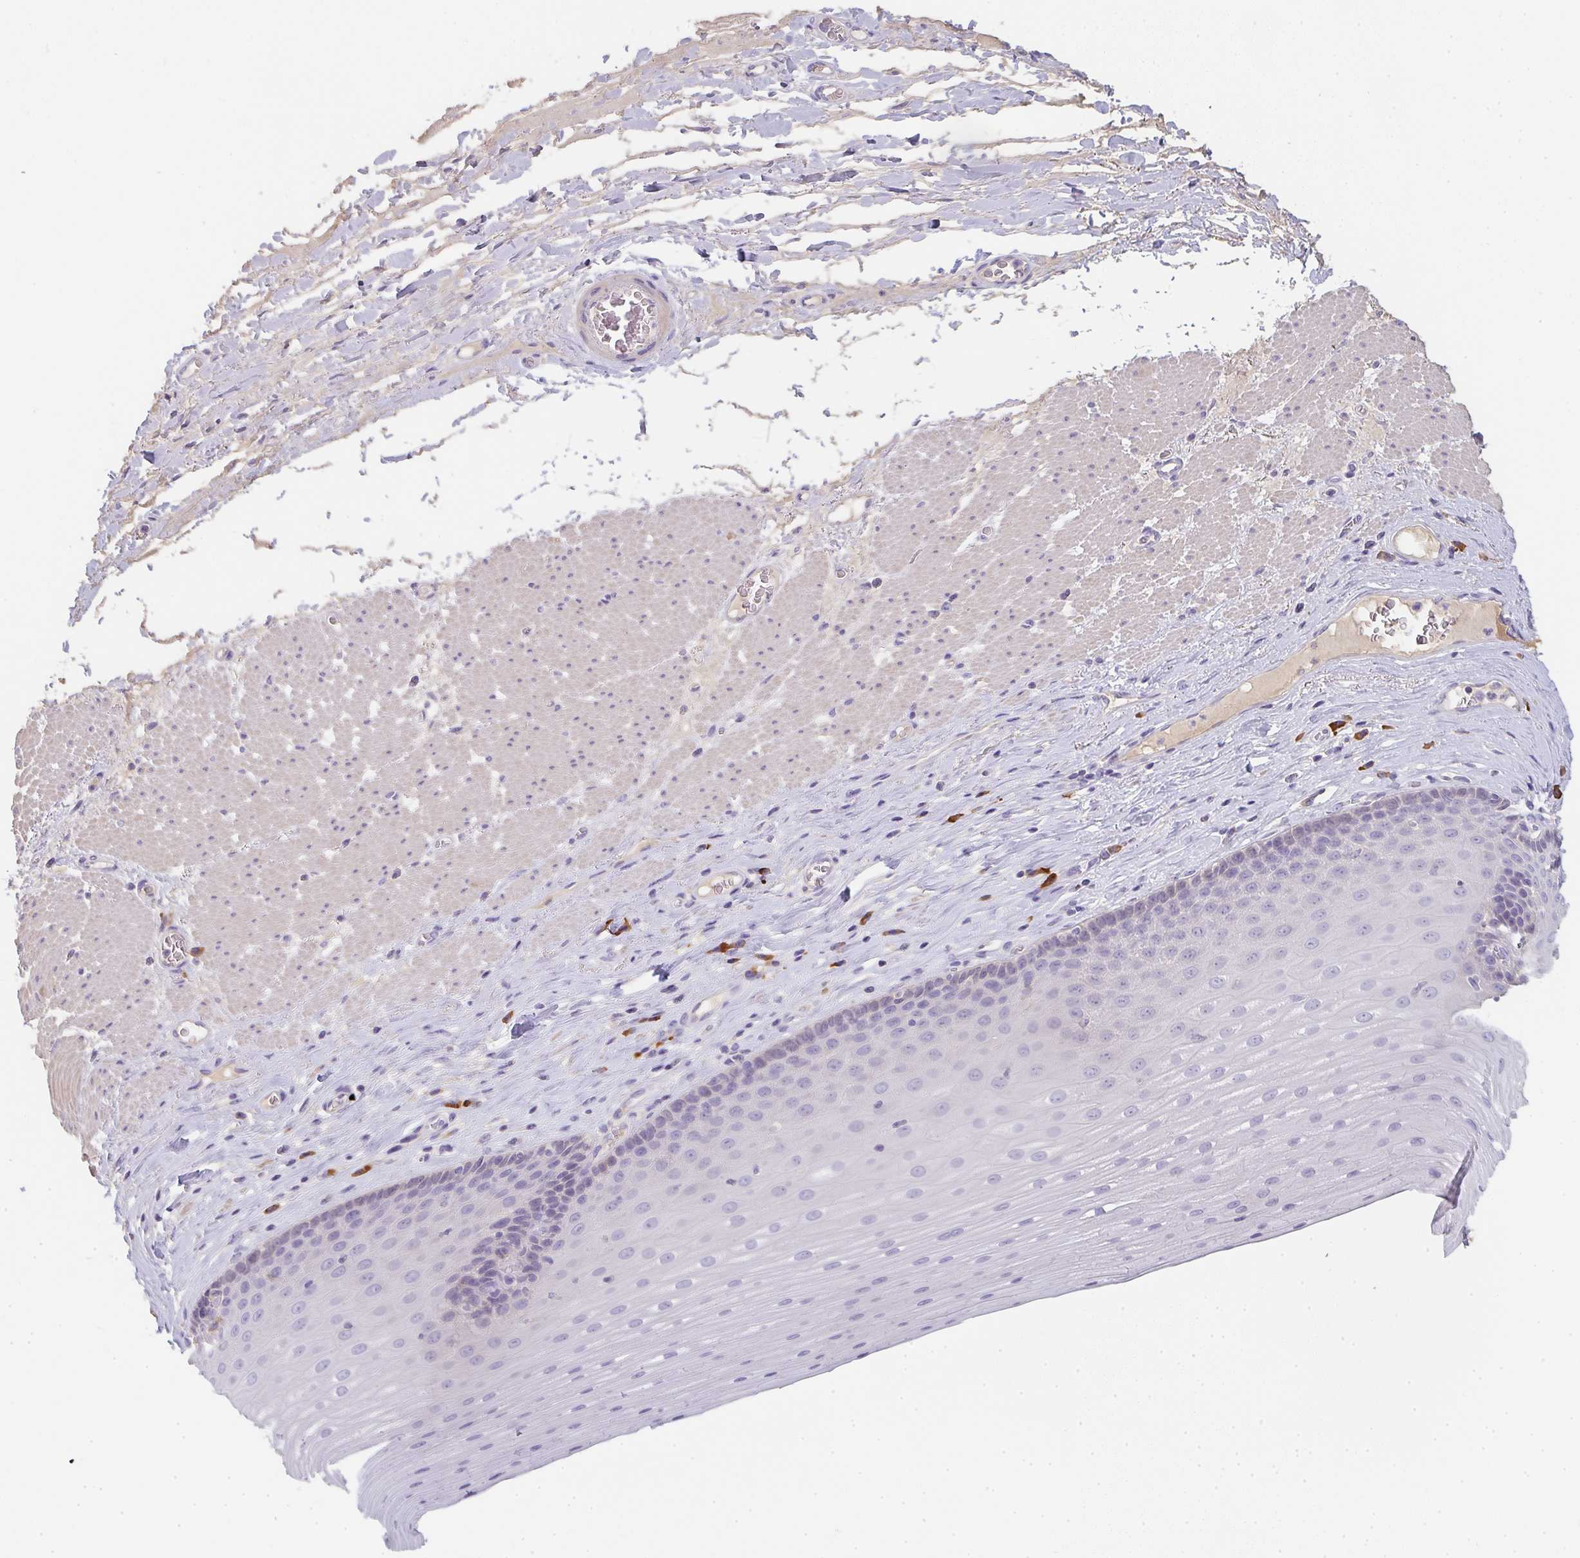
{"staining": {"intensity": "negative", "quantity": "none", "location": "none"}, "tissue": "esophagus", "cell_type": "Squamous epithelial cells", "image_type": "normal", "snomed": [{"axis": "morphology", "description": "Normal tissue, NOS"}, {"axis": "topography", "description": "Esophagus"}], "caption": "Benign esophagus was stained to show a protein in brown. There is no significant expression in squamous epithelial cells. (Brightfield microscopy of DAB (3,3'-diaminobenzidine) immunohistochemistry (IHC) at high magnification).", "gene": "ZNF215", "patient": {"sex": "male", "age": 62}}